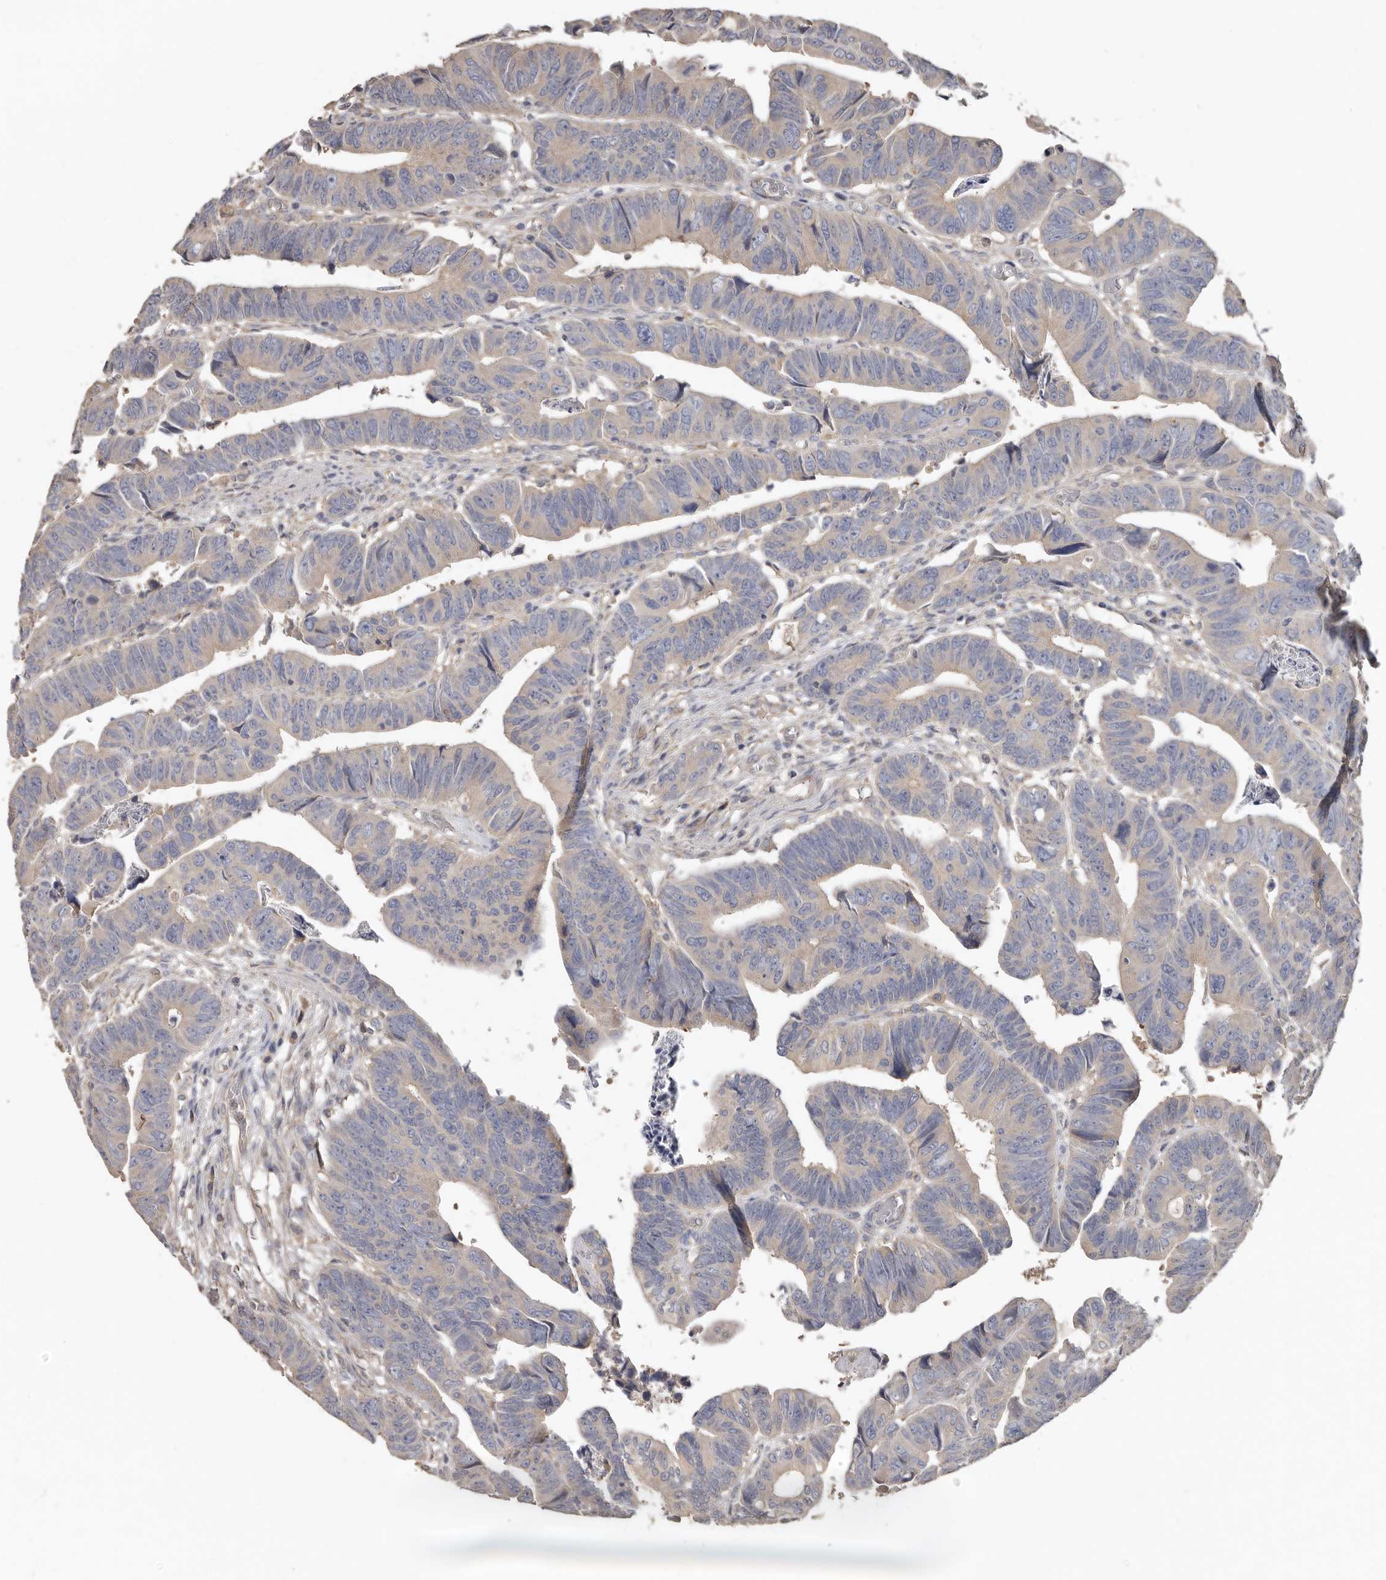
{"staining": {"intensity": "weak", "quantity": "<25%", "location": "cytoplasmic/membranous"}, "tissue": "colorectal cancer", "cell_type": "Tumor cells", "image_type": "cancer", "snomed": [{"axis": "morphology", "description": "Adenocarcinoma, NOS"}, {"axis": "topography", "description": "Rectum"}], "caption": "Immunohistochemistry micrograph of neoplastic tissue: human colorectal cancer (adenocarcinoma) stained with DAB demonstrates no significant protein expression in tumor cells.", "gene": "FLCN", "patient": {"sex": "female", "age": 65}}